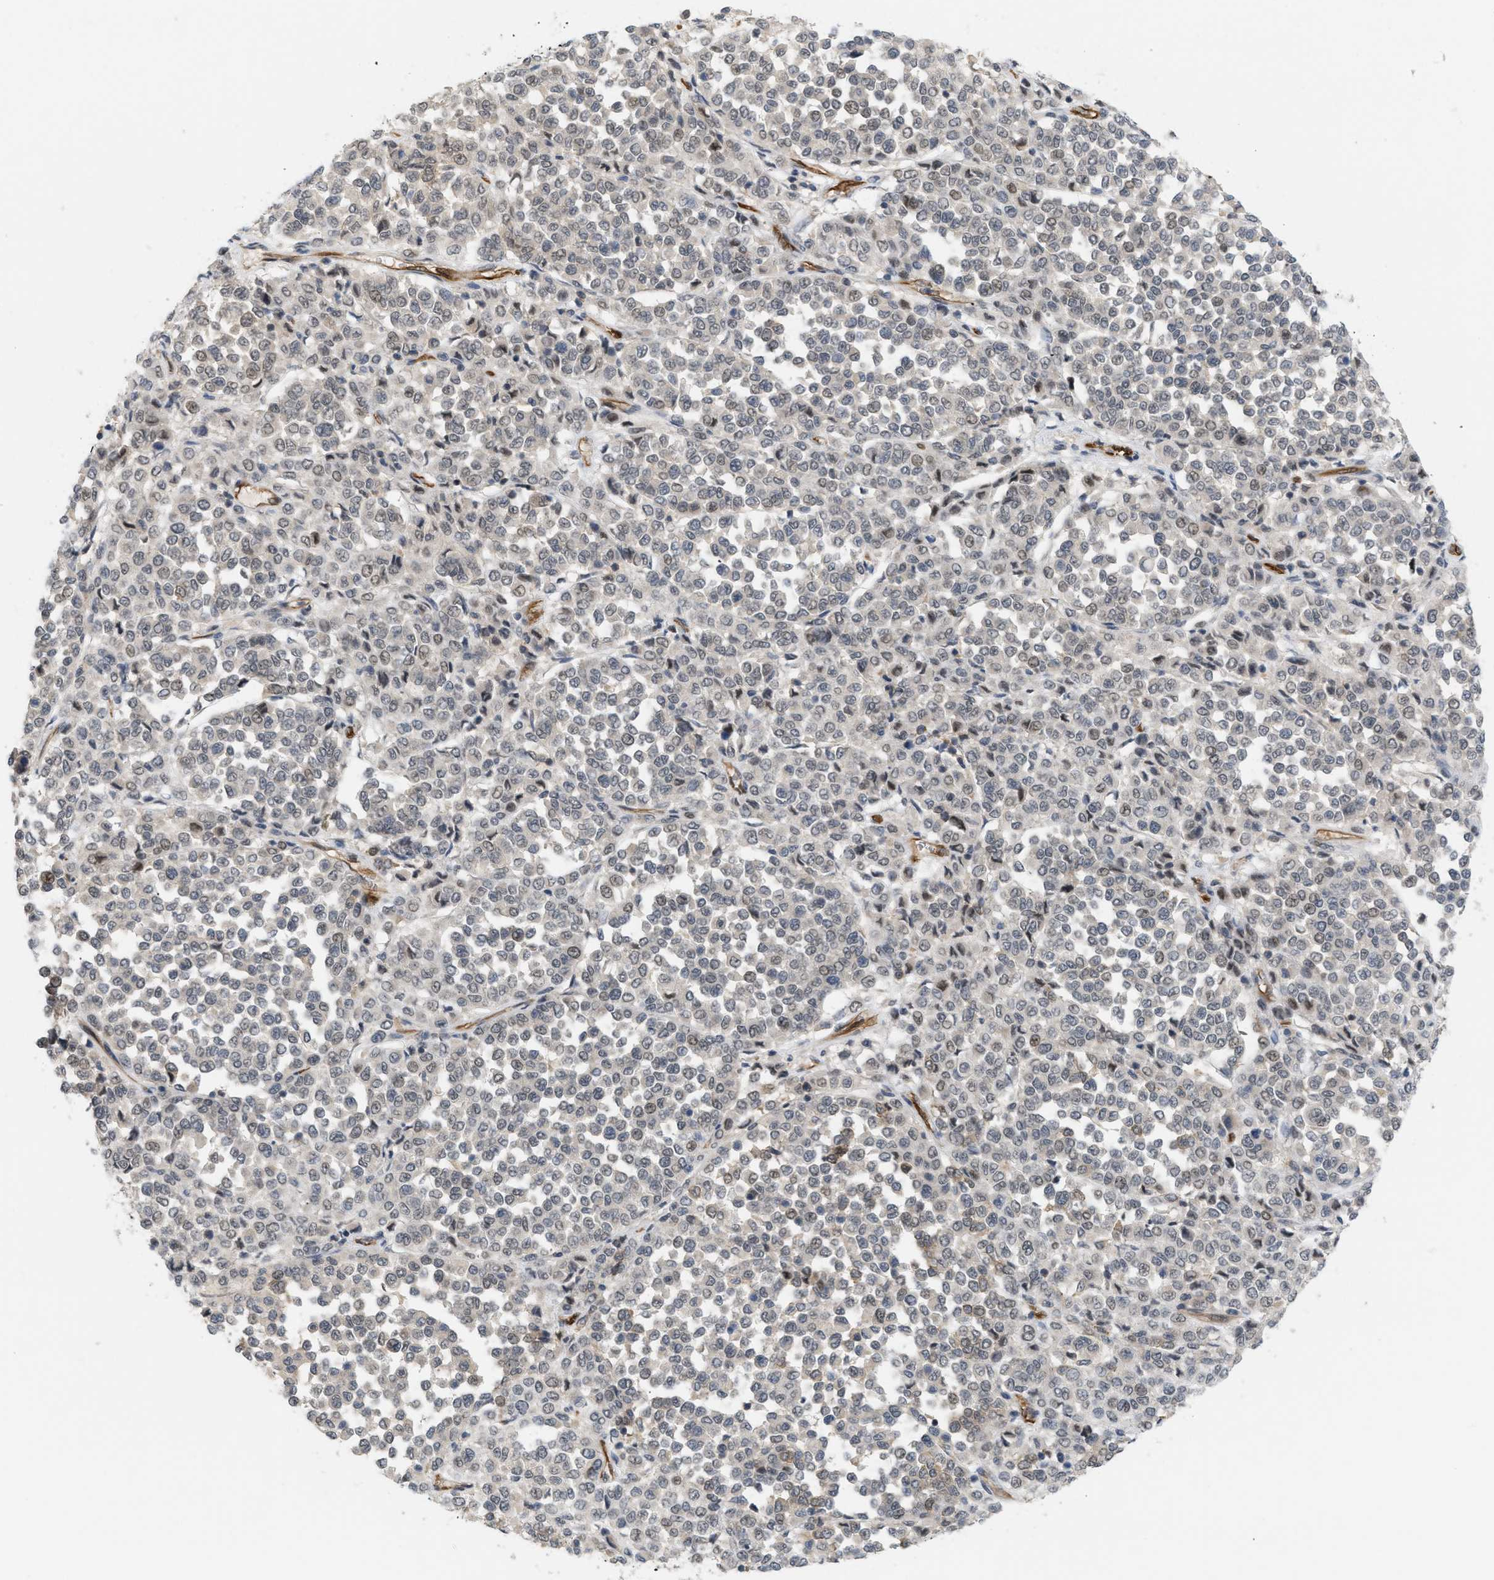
{"staining": {"intensity": "weak", "quantity": "<25%", "location": "cytoplasmic/membranous"}, "tissue": "melanoma", "cell_type": "Tumor cells", "image_type": "cancer", "snomed": [{"axis": "morphology", "description": "Malignant melanoma, Metastatic site"}, {"axis": "topography", "description": "Pancreas"}], "caption": "A micrograph of malignant melanoma (metastatic site) stained for a protein demonstrates no brown staining in tumor cells.", "gene": "PALMD", "patient": {"sex": "female", "age": 30}}